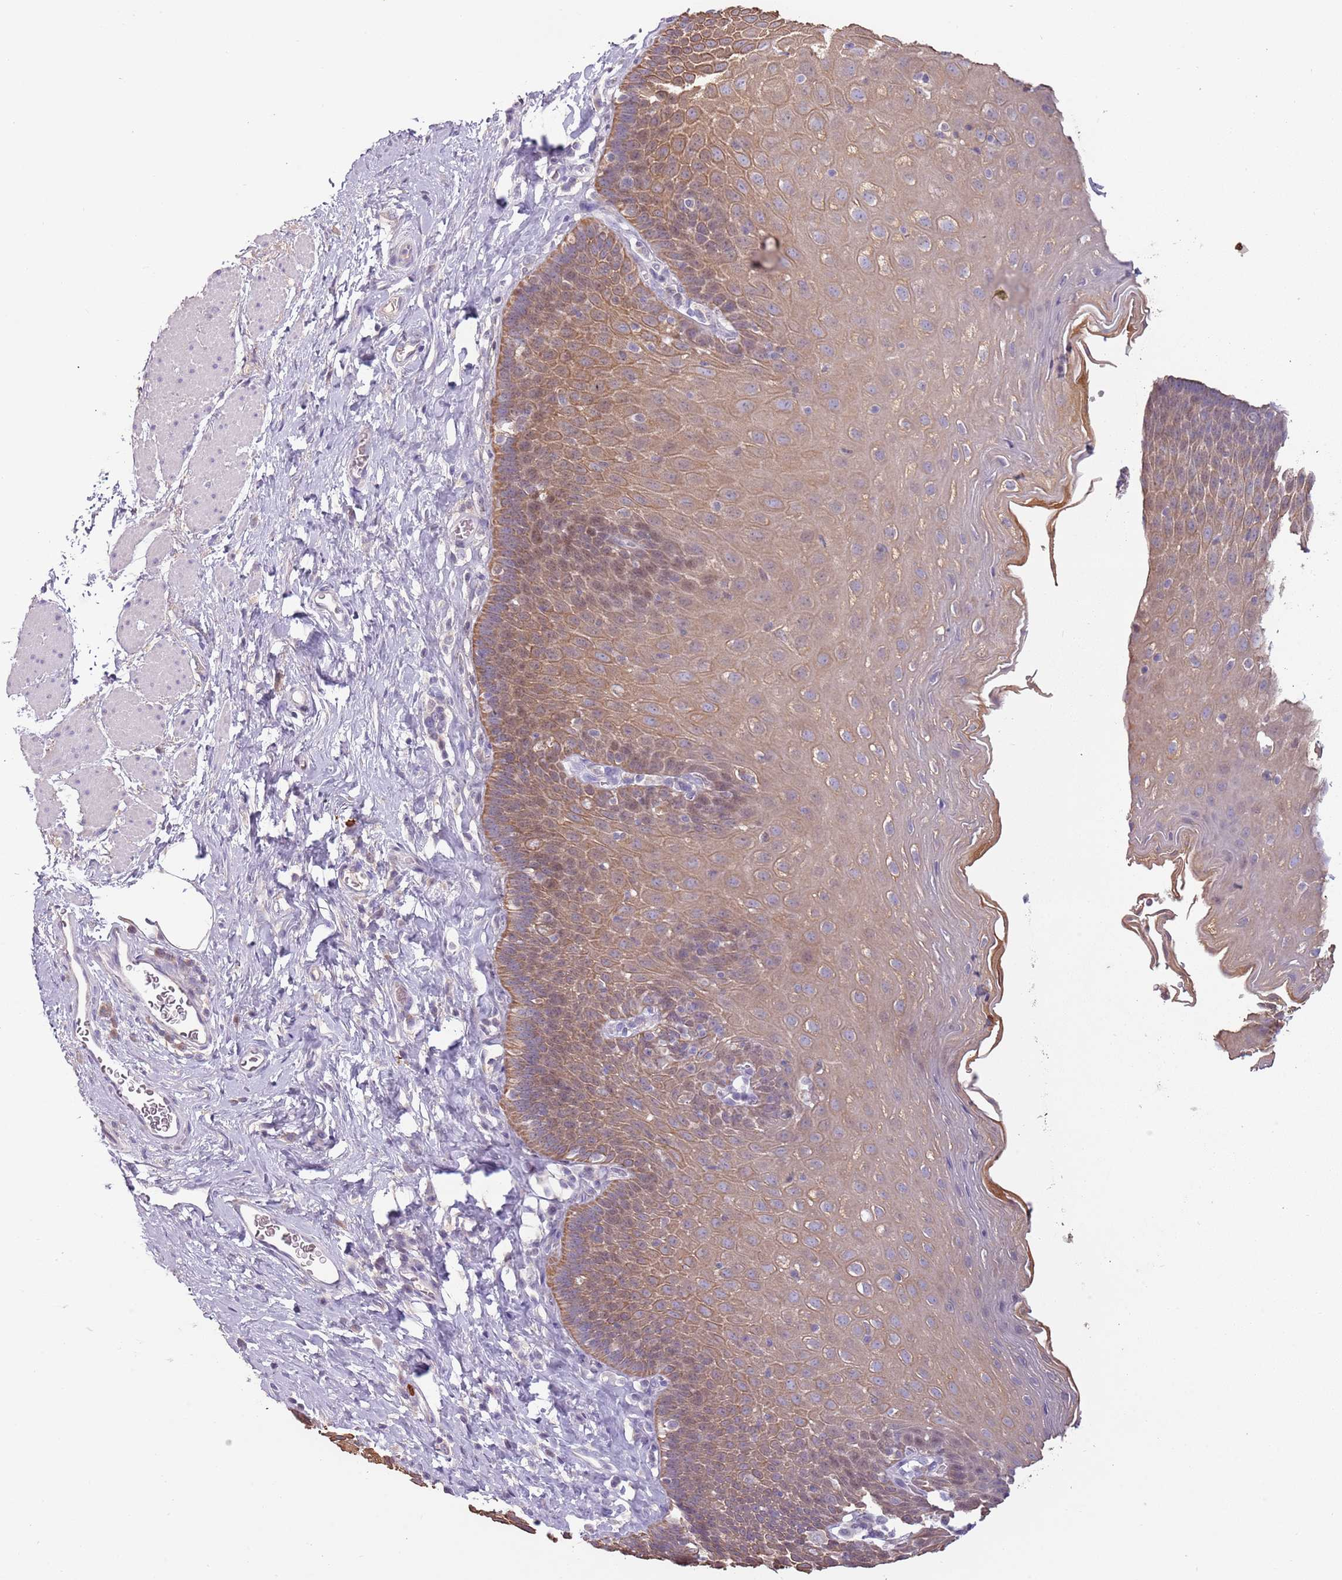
{"staining": {"intensity": "moderate", "quantity": ">75%", "location": "cytoplasmic/membranous"}, "tissue": "esophagus", "cell_type": "Squamous epithelial cells", "image_type": "normal", "snomed": [{"axis": "morphology", "description": "Normal tissue, NOS"}, {"axis": "topography", "description": "Esophagus"}], "caption": "Protein staining of benign esophagus exhibits moderate cytoplasmic/membranous staining in about >75% of squamous epithelial cells.", "gene": "SYS1", "patient": {"sex": "female", "age": 61}}